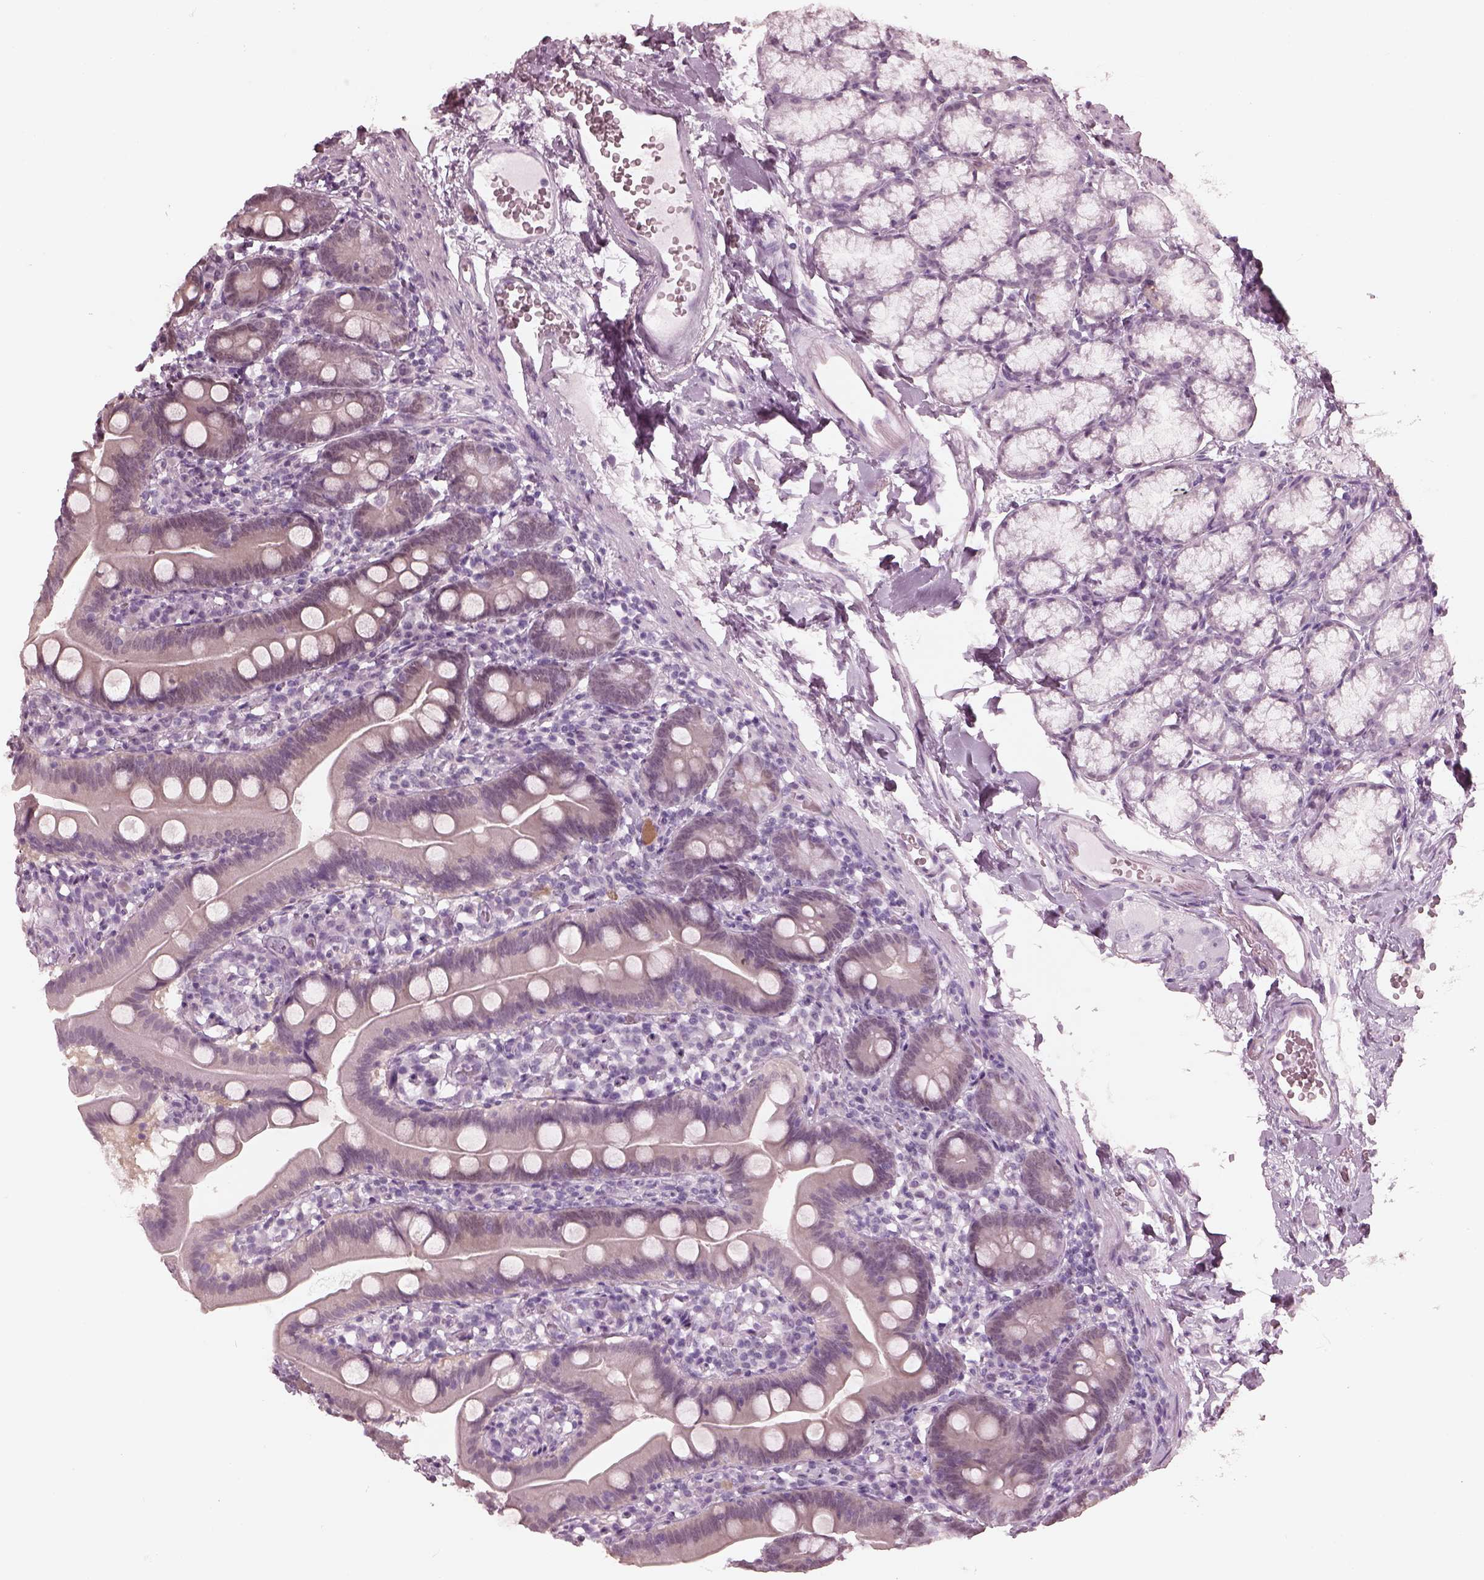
{"staining": {"intensity": "negative", "quantity": "none", "location": "none"}, "tissue": "duodenum", "cell_type": "Glandular cells", "image_type": "normal", "snomed": [{"axis": "morphology", "description": "Normal tissue, NOS"}, {"axis": "topography", "description": "Duodenum"}], "caption": "This is a histopathology image of immunohistochemistry staining of benign duodenum, which shows no expression in glandular cells. (Immunohistochemistry, brightfield microscopy, high magnification).", "gene": "C2orf81", "patient": {"sex": "female", "age": 67}}